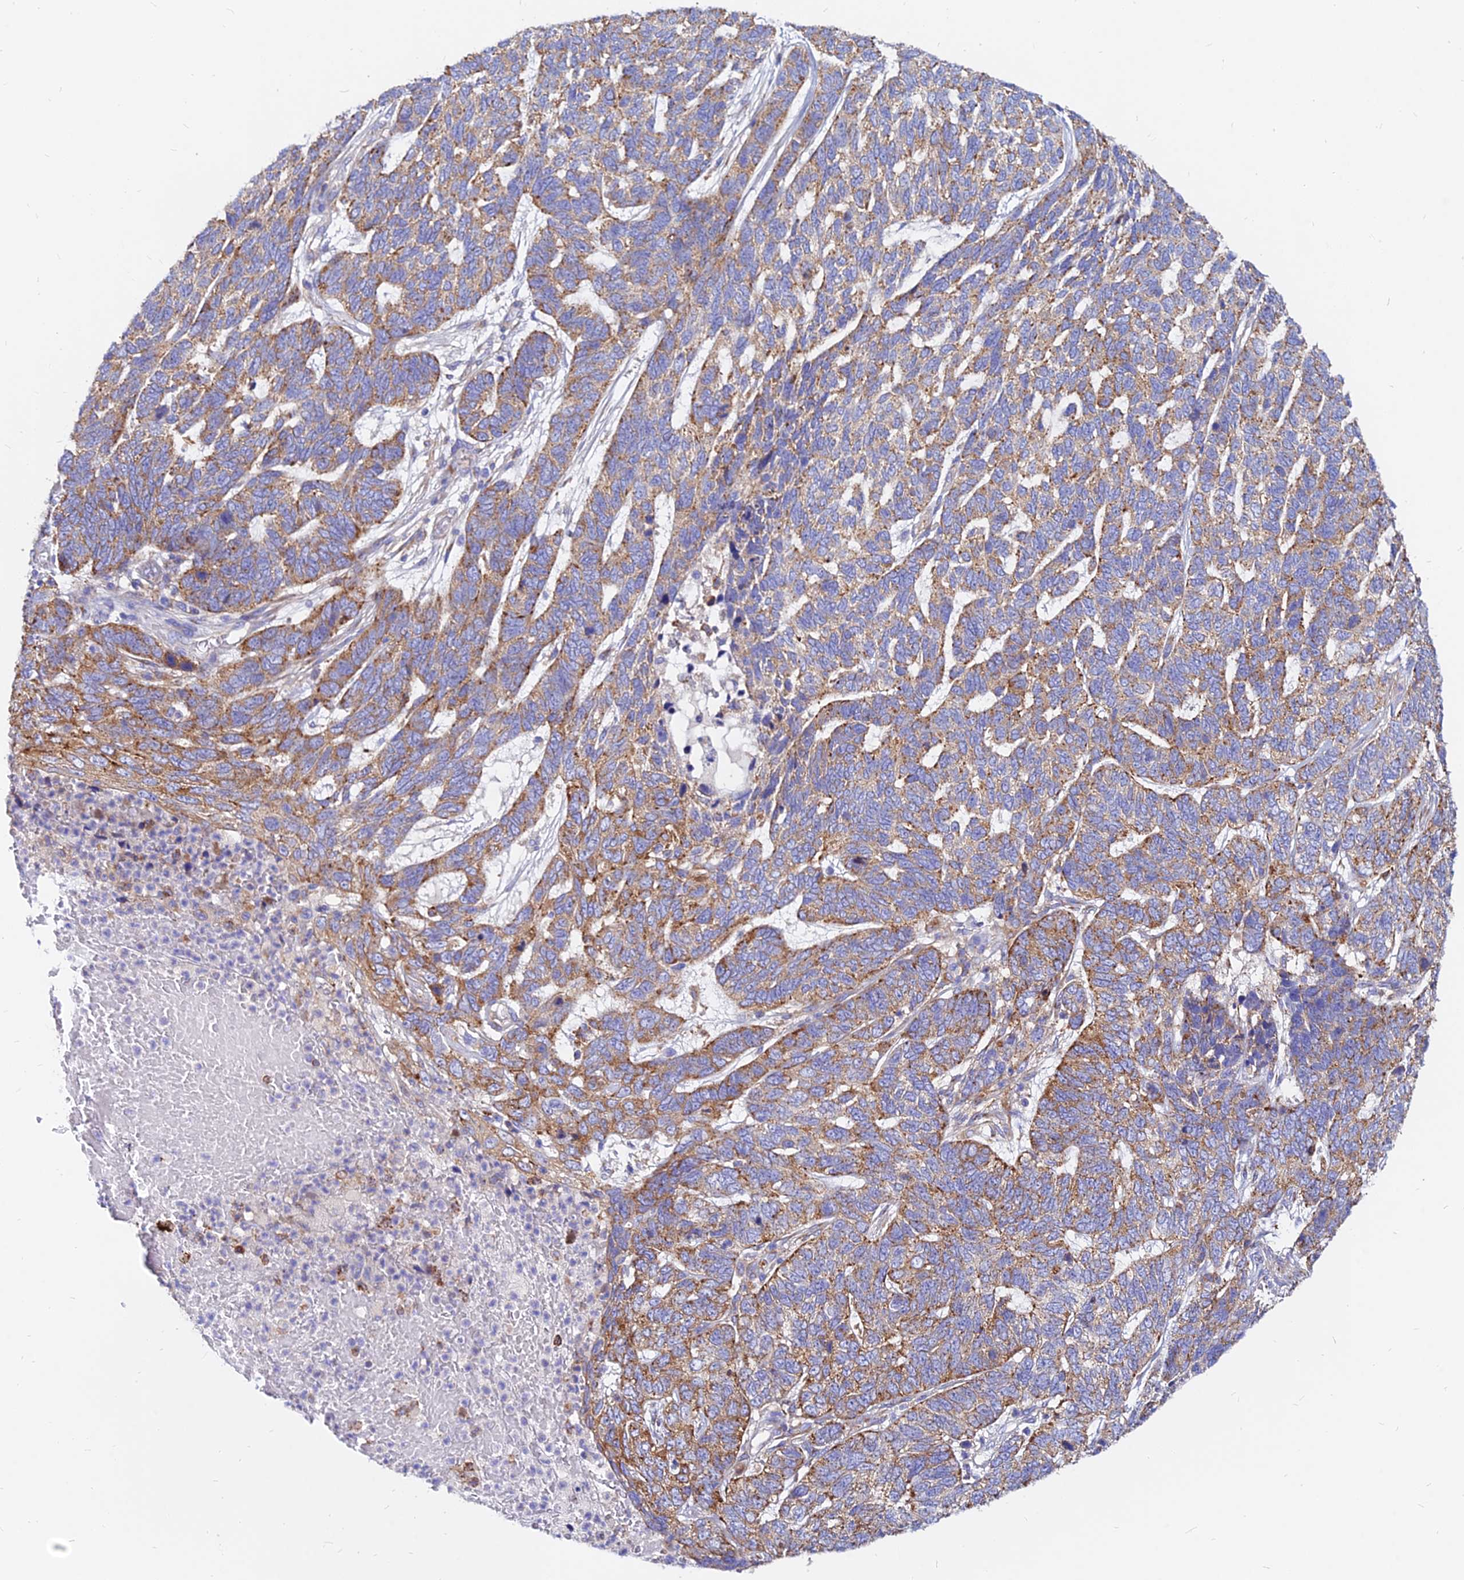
{"staining": {"intensity": "strong", "quantity": "25%-75%", "location": "cytoplasmic/membranous"}, "tissue": "skin cancer", "cell_type": "Tumor cells", "image_type": "cancer", "snomed": [{"axis": "morphology", "description": "Basal cell carcinoma"}, {"axis": "topography", "description": "Skin"}], "caption": "This micrograph exhibits basal cell carcinoma (skin) stained with IHC to label a protein in brown. The cytoplasmic/membranous of tumor cells show strong positivity for the protein. Nuclei are counter-stained blue.", "gene": "AGTRAP", "patient": {"sex": "female", "age": 65}}